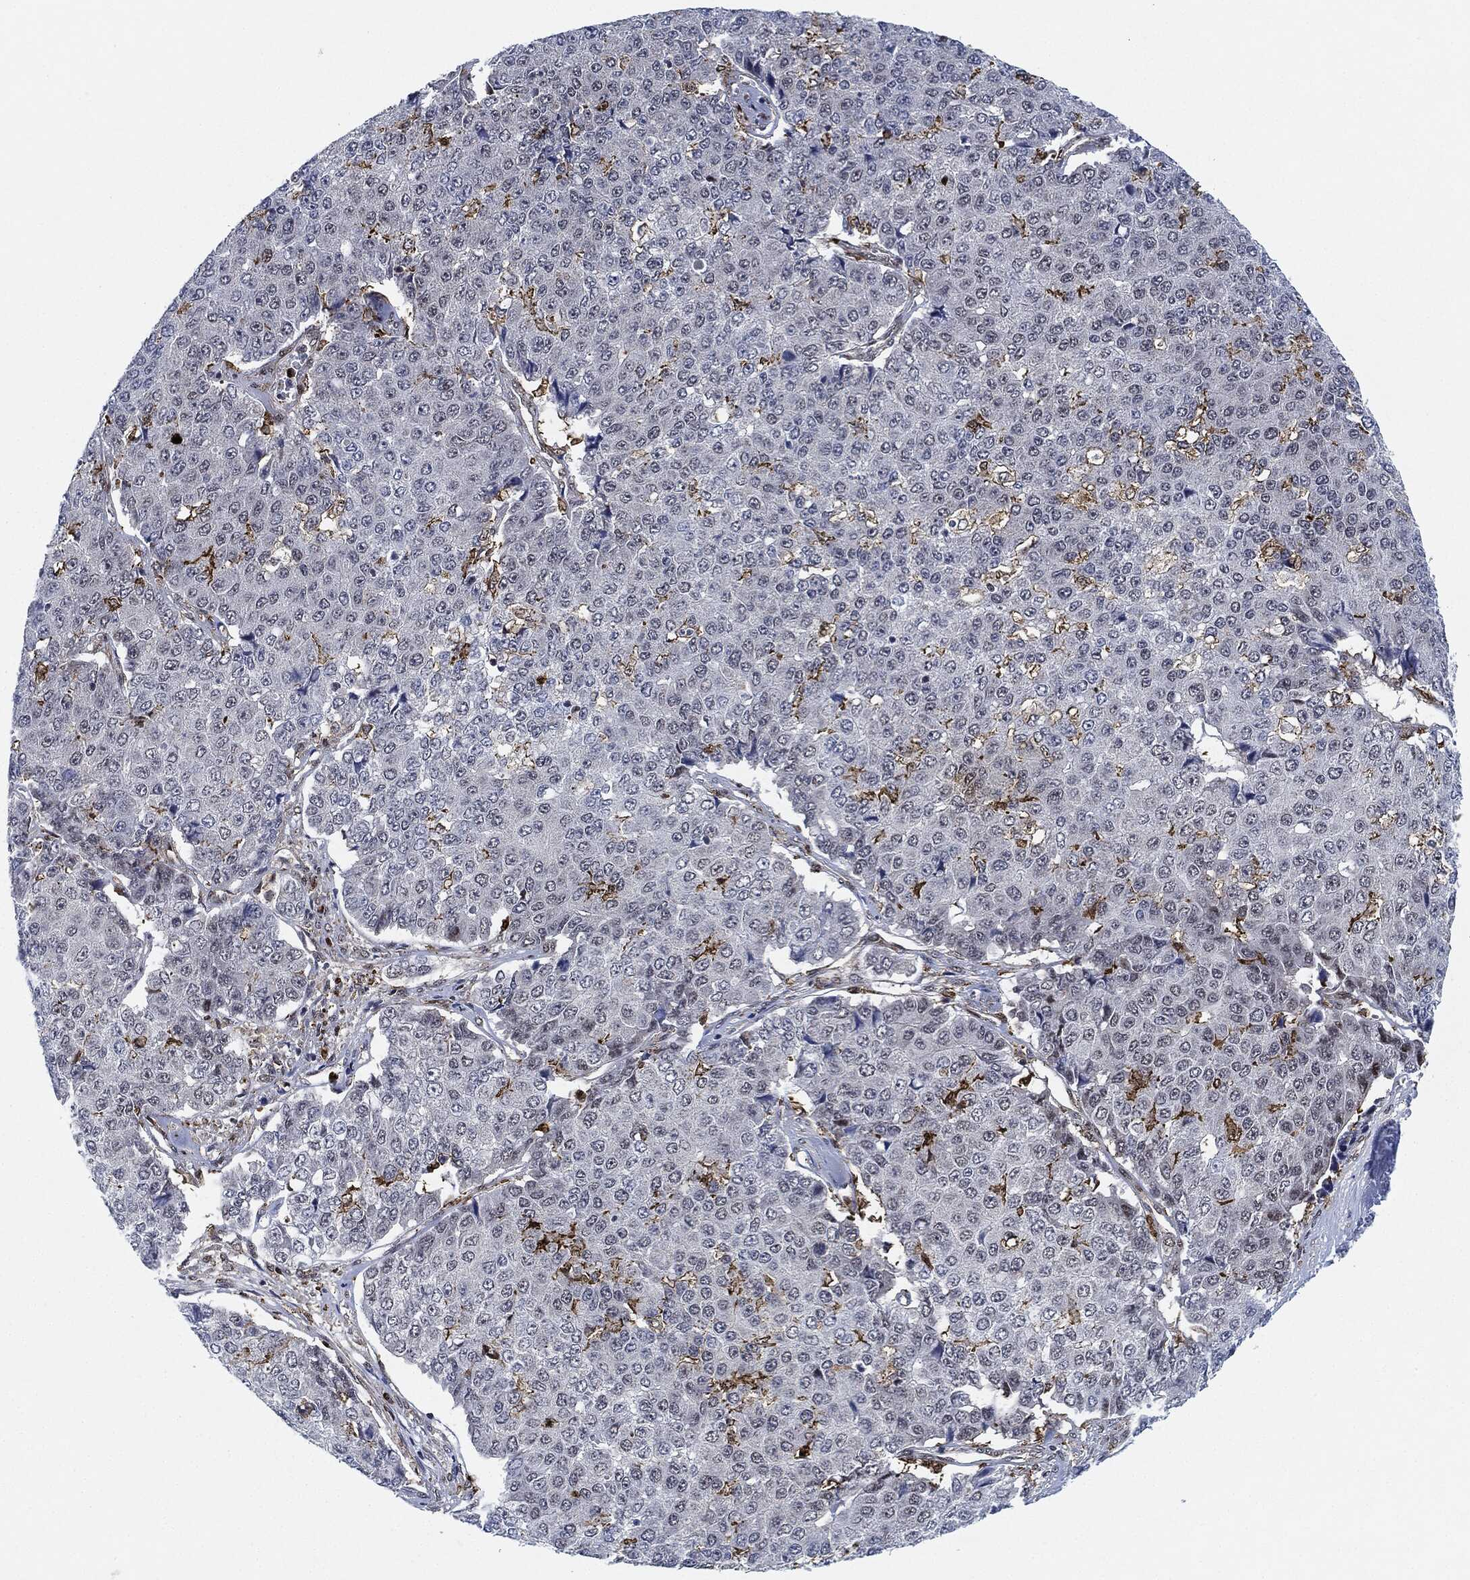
{"staining": {"intensity": "negative", "quantity": "none", "location": "none"}, "tissue": "pancreatic cancer", "cell_type": "Tumor cells", "image_type": "cancer", "snomed": [{"axis": "morphology", "description": "Normal tissue, NOS"}, {"axis": "morphology", "description": "Adenocarcinoma, NOS"}, {"axis": "topography", "description": "Pancreas"}, {"axis": "topography", "description": "Duodenum"}], "caption": "The histopathology image exhibits no staining of tumor cells in pancreatic adenocarcinoma. (IHC, brightfield microscopy, high magnification).", "gene": "NANOS3", "patient": {"sex": "male", "age": 50}}